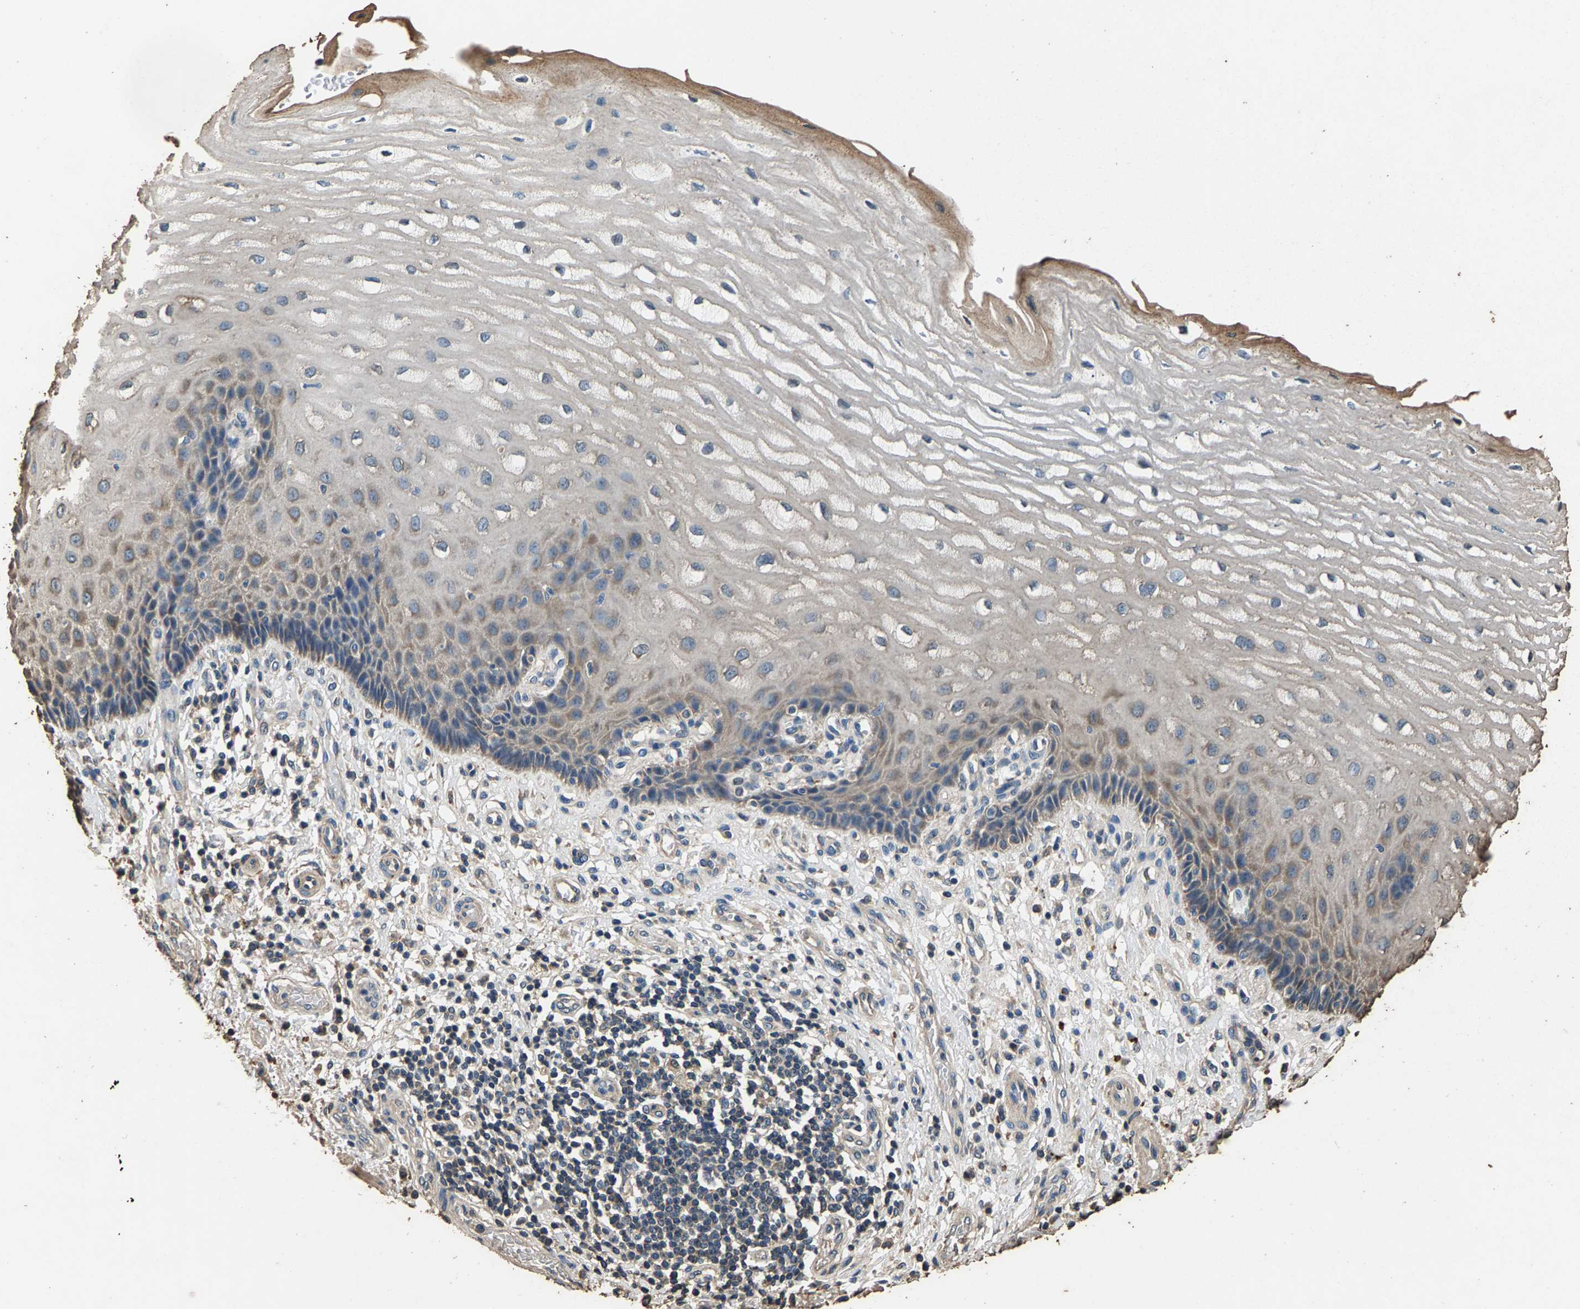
{"staining": {"intensity": "weak", "quantity": "<25%", "location": "cytoplasmic/membranous"}, "tissue": "esophagus", "cell_type": "Squamous epithelial cells", "image_type": "normal", "snomed": [{"axis": "morphology", "description": "Normal tissue, NOS"}, {"axis": "topography", "description": "Esophagus"}], "caption": "Histopathology image shows no protein positivity in squamous epithelial cells of normal esophagus.", "gene": "MRPL27", "patient": {"sex": "male", "age": 54}}